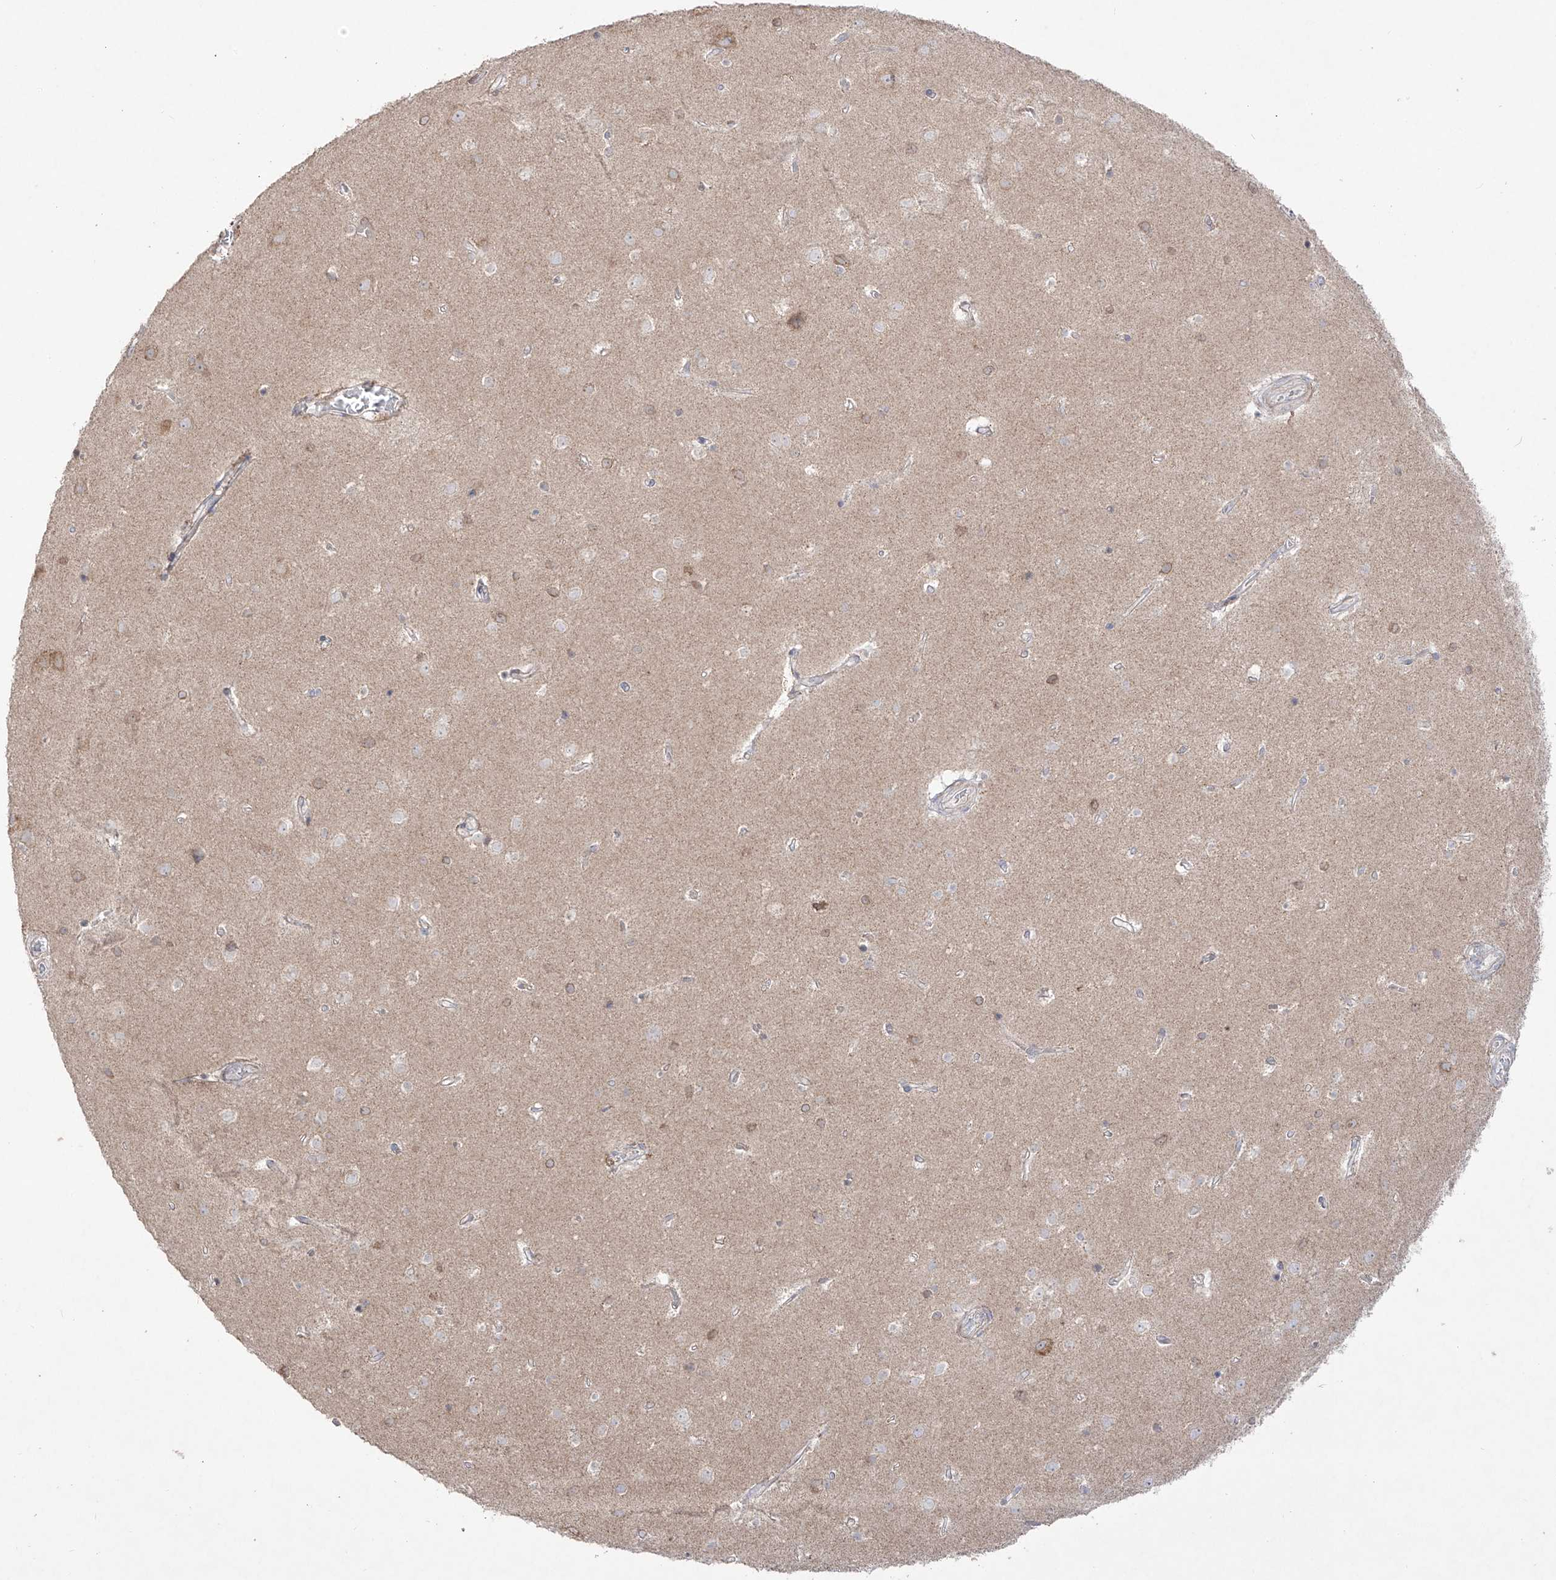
{"staining": {"intensity": "negative", "quantity": "none", "location": "none"}, "tissue": "cerebral cortex", "cell_type": "Endothelial cells", "image_type": "normal", "snomed": [{"axis": "morphology", "description": "Normal tissue, NOS"}, {"axis": "topography", "description": "Cerebral cortex"}], "caption": "Cerebral cortex stained for a protein using IHC demonstrates no positivity endothelial cells.", "gene": "YKT6", "patient": {"sex": "male", "age": 54}}